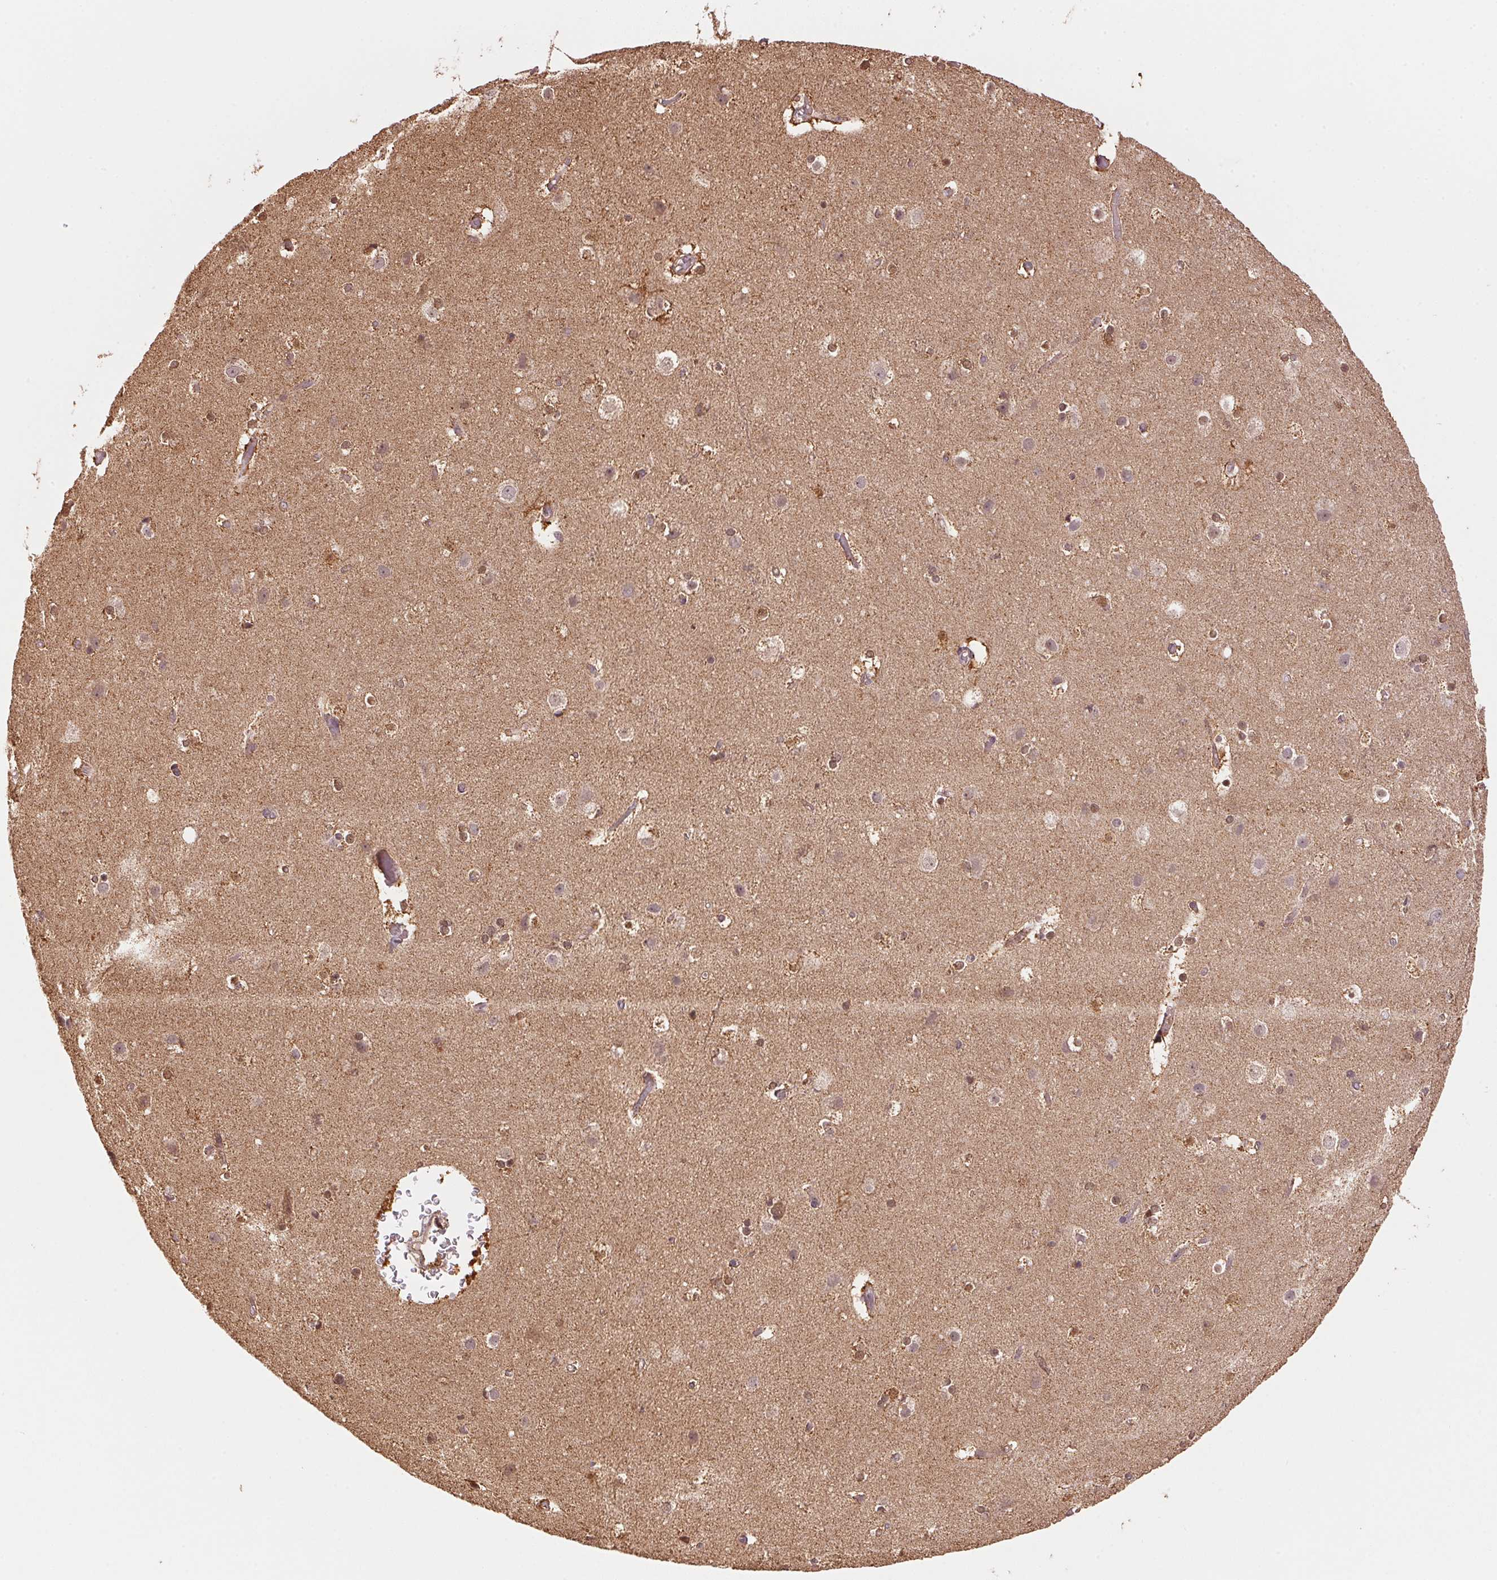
{"staining": {"intensity": "weak", "quantity": "25%-75%", "location": "cytoplasmic/membranous"}, "tissue": "cerebral cortex", "cell_type": "Endothelial cells", "image_type": "normal", "snomed": [{"axis": "morphology", "description": "Normal tissue, NOS"}, {"axis": "topography", "description": "Cerebral cortex"}], "caption": "Protein staining shows weak cytoplasmic/membranous staining in about 25%-75% of endothelial cells in normal cerebral cortex. The protein is shown in brown color, while the nuclei are stained blue.", "gene": "ARHGAP6", "patient": {"sex": "female", "age": 52}}